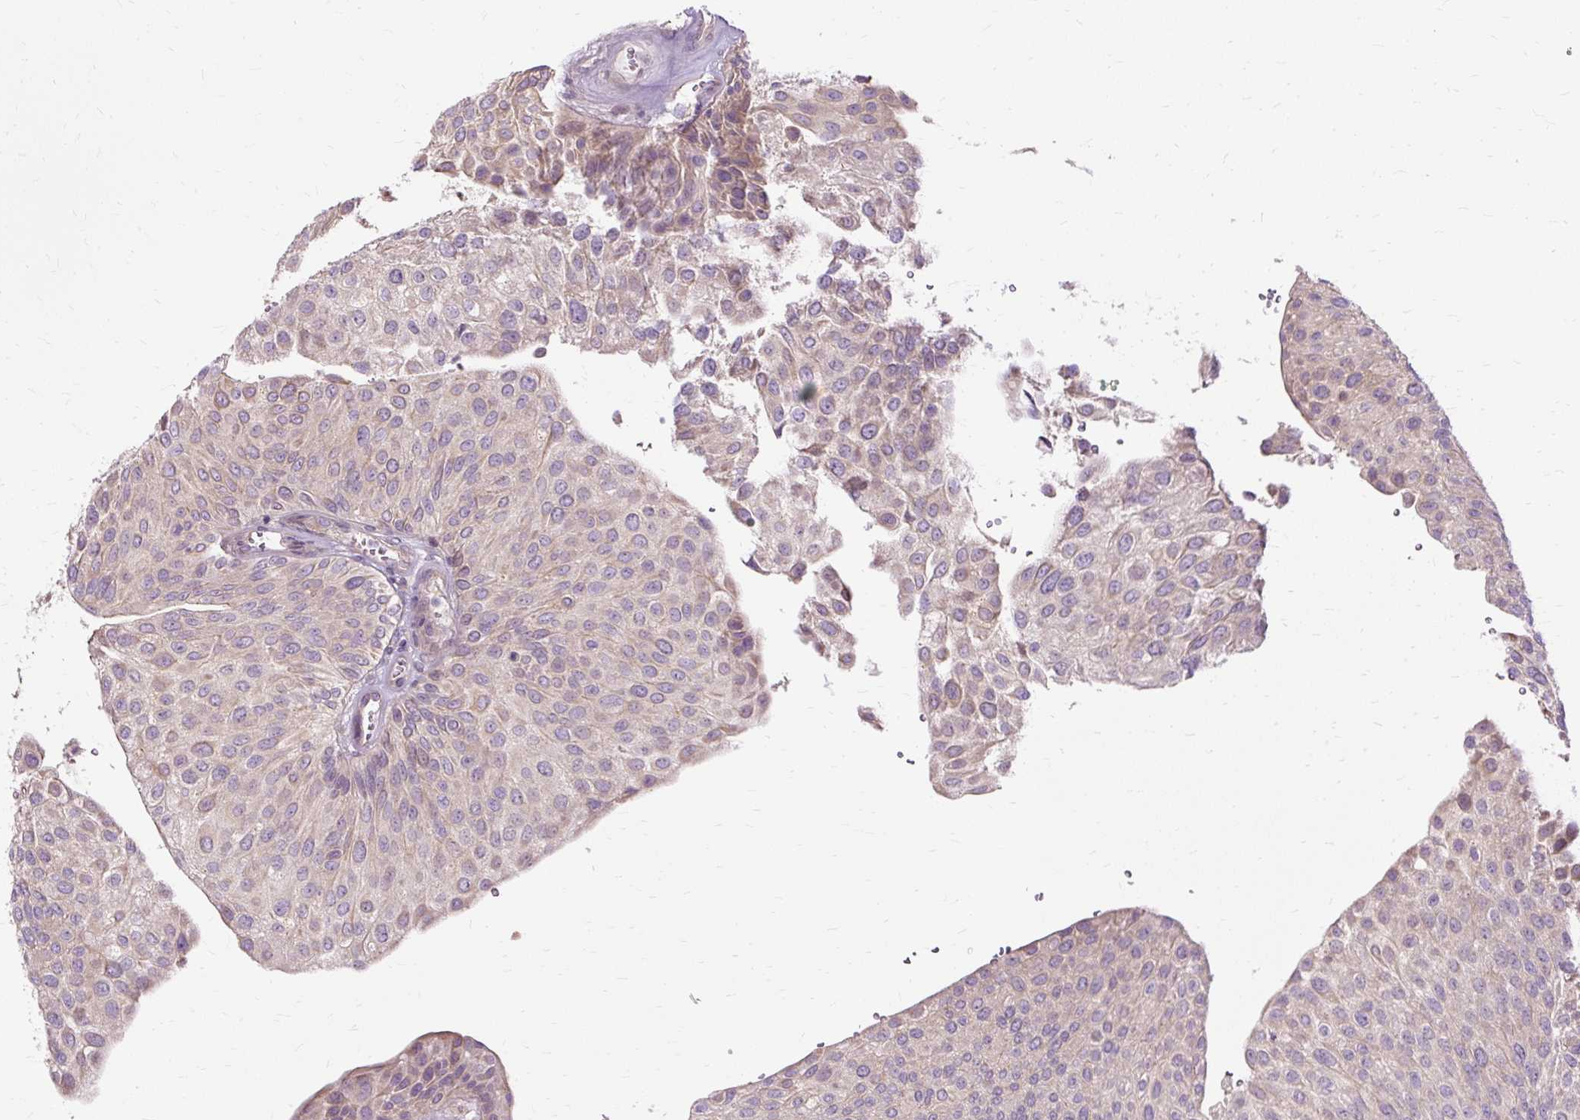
{"staining": {"intensity": "weak", "quantity": "25%-75%", "location": "cytoplasmic/membranous"}, "tissue": "urothelial cancer", "cell_type": "Tumor cells", "image_type": "cancer", "snomed": [{"axis": "morphology", "description": "Urothelial carcinoma, NOS"}, {"axis": "topography", "description": "Urinary bladder"}], "caption": "Transitional cell carcinoma was stained to show a protein in brown. There is low levels of weak cytoplasmic/membranous expression in approximately 25%-75% of tumor cells.", "gene": "TSPAN8", "patient": {"sex": "male", "age": 67}}